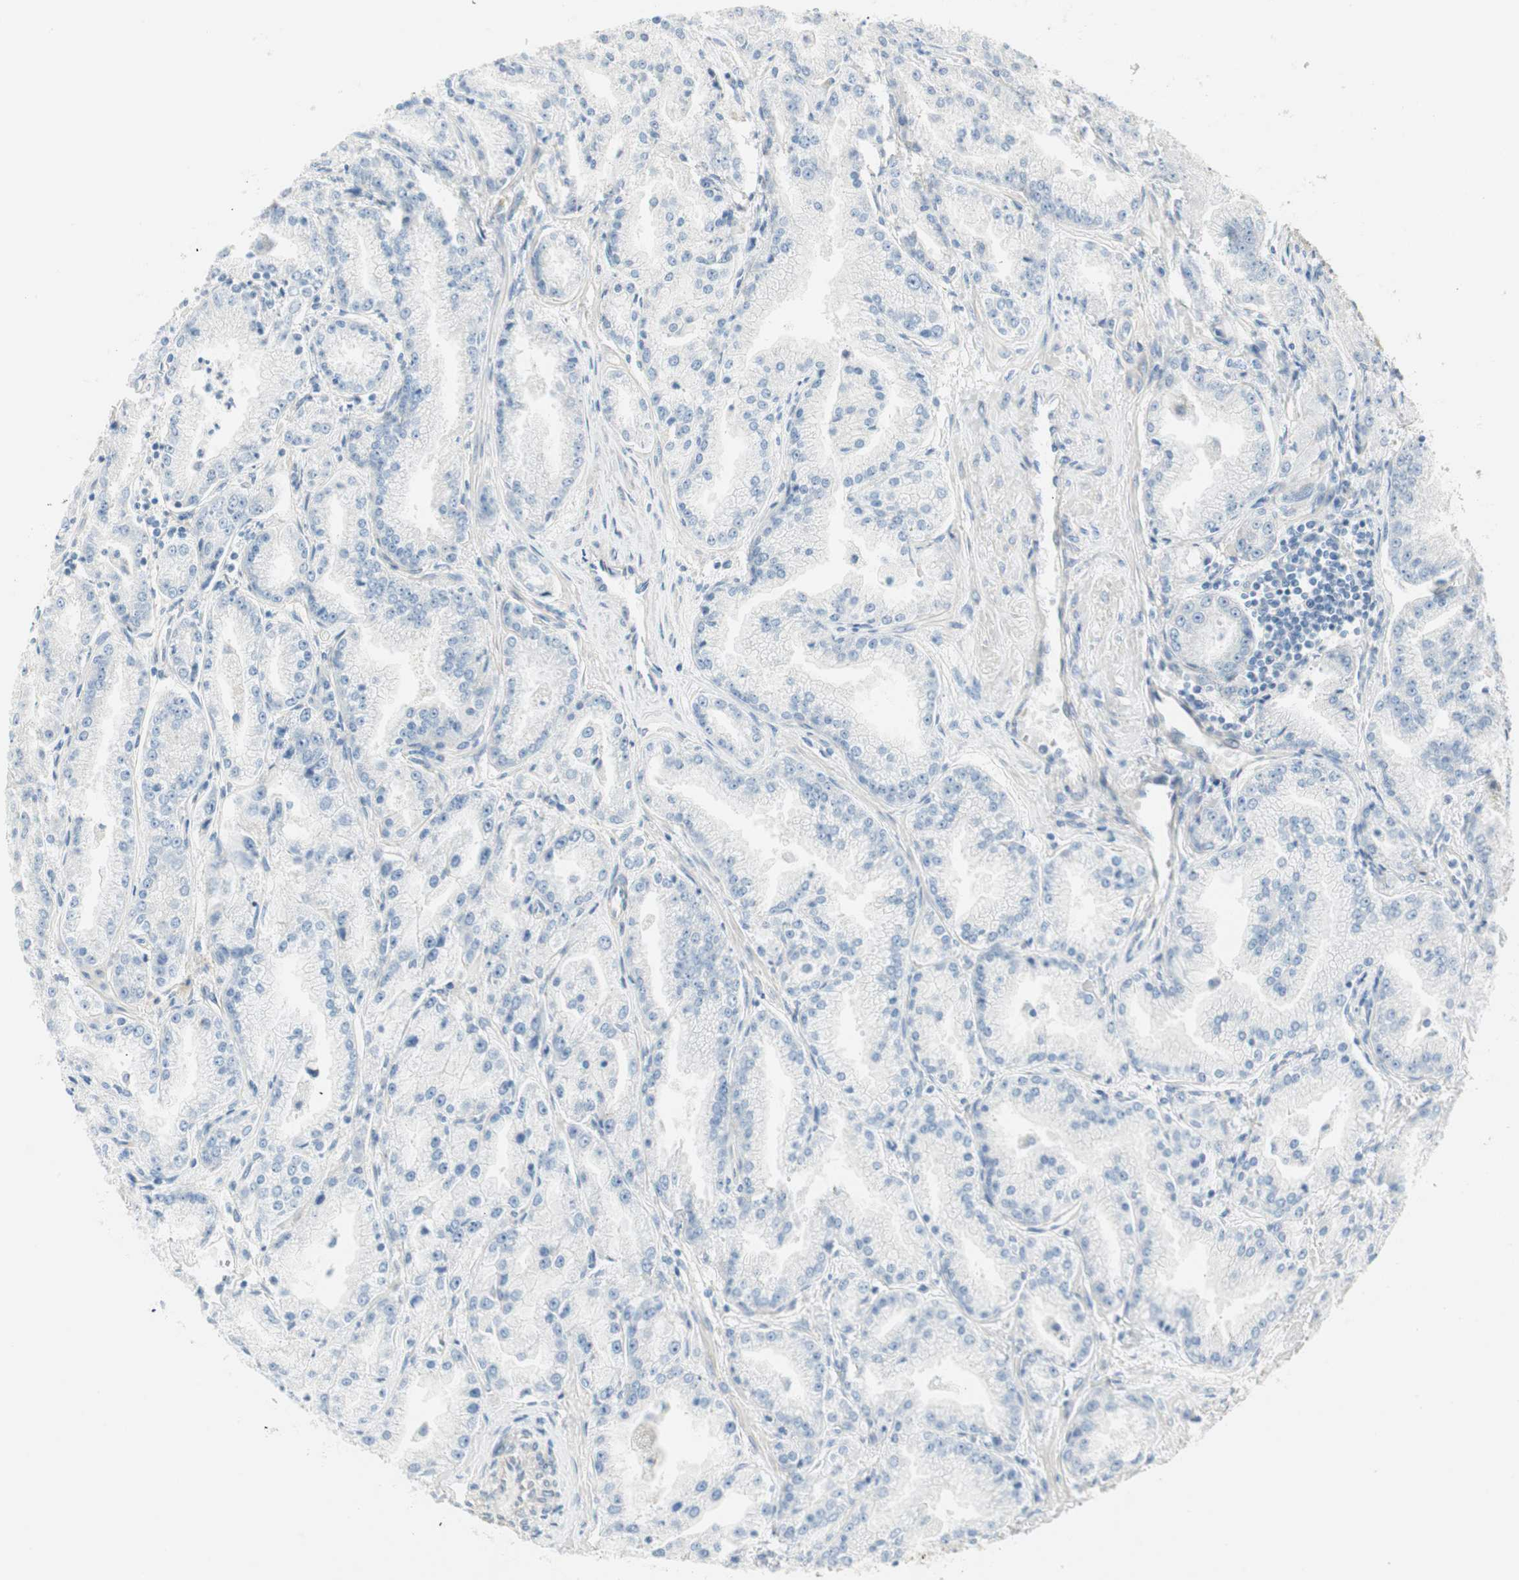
{"staining": {"intensity": "negative", "quantity": "none", "location": "none"}, "tissue": "prostate cancer", "cell_type": "Tumor cells", "image_type": "cancer", "snomed": [{"axis": "morphology", "description": "Adenocarcinoma, High grade"}, {"axis": "topography", "description": "Prostate"}], "caption": "IHC of prostate cancer (high-grade adenocarcinoma) displays no expression in tumor cells. (DAB immunohistochemistry, high magnification).", "gene": "CDK3", "patient": {"sex": "male", "age": 61}}